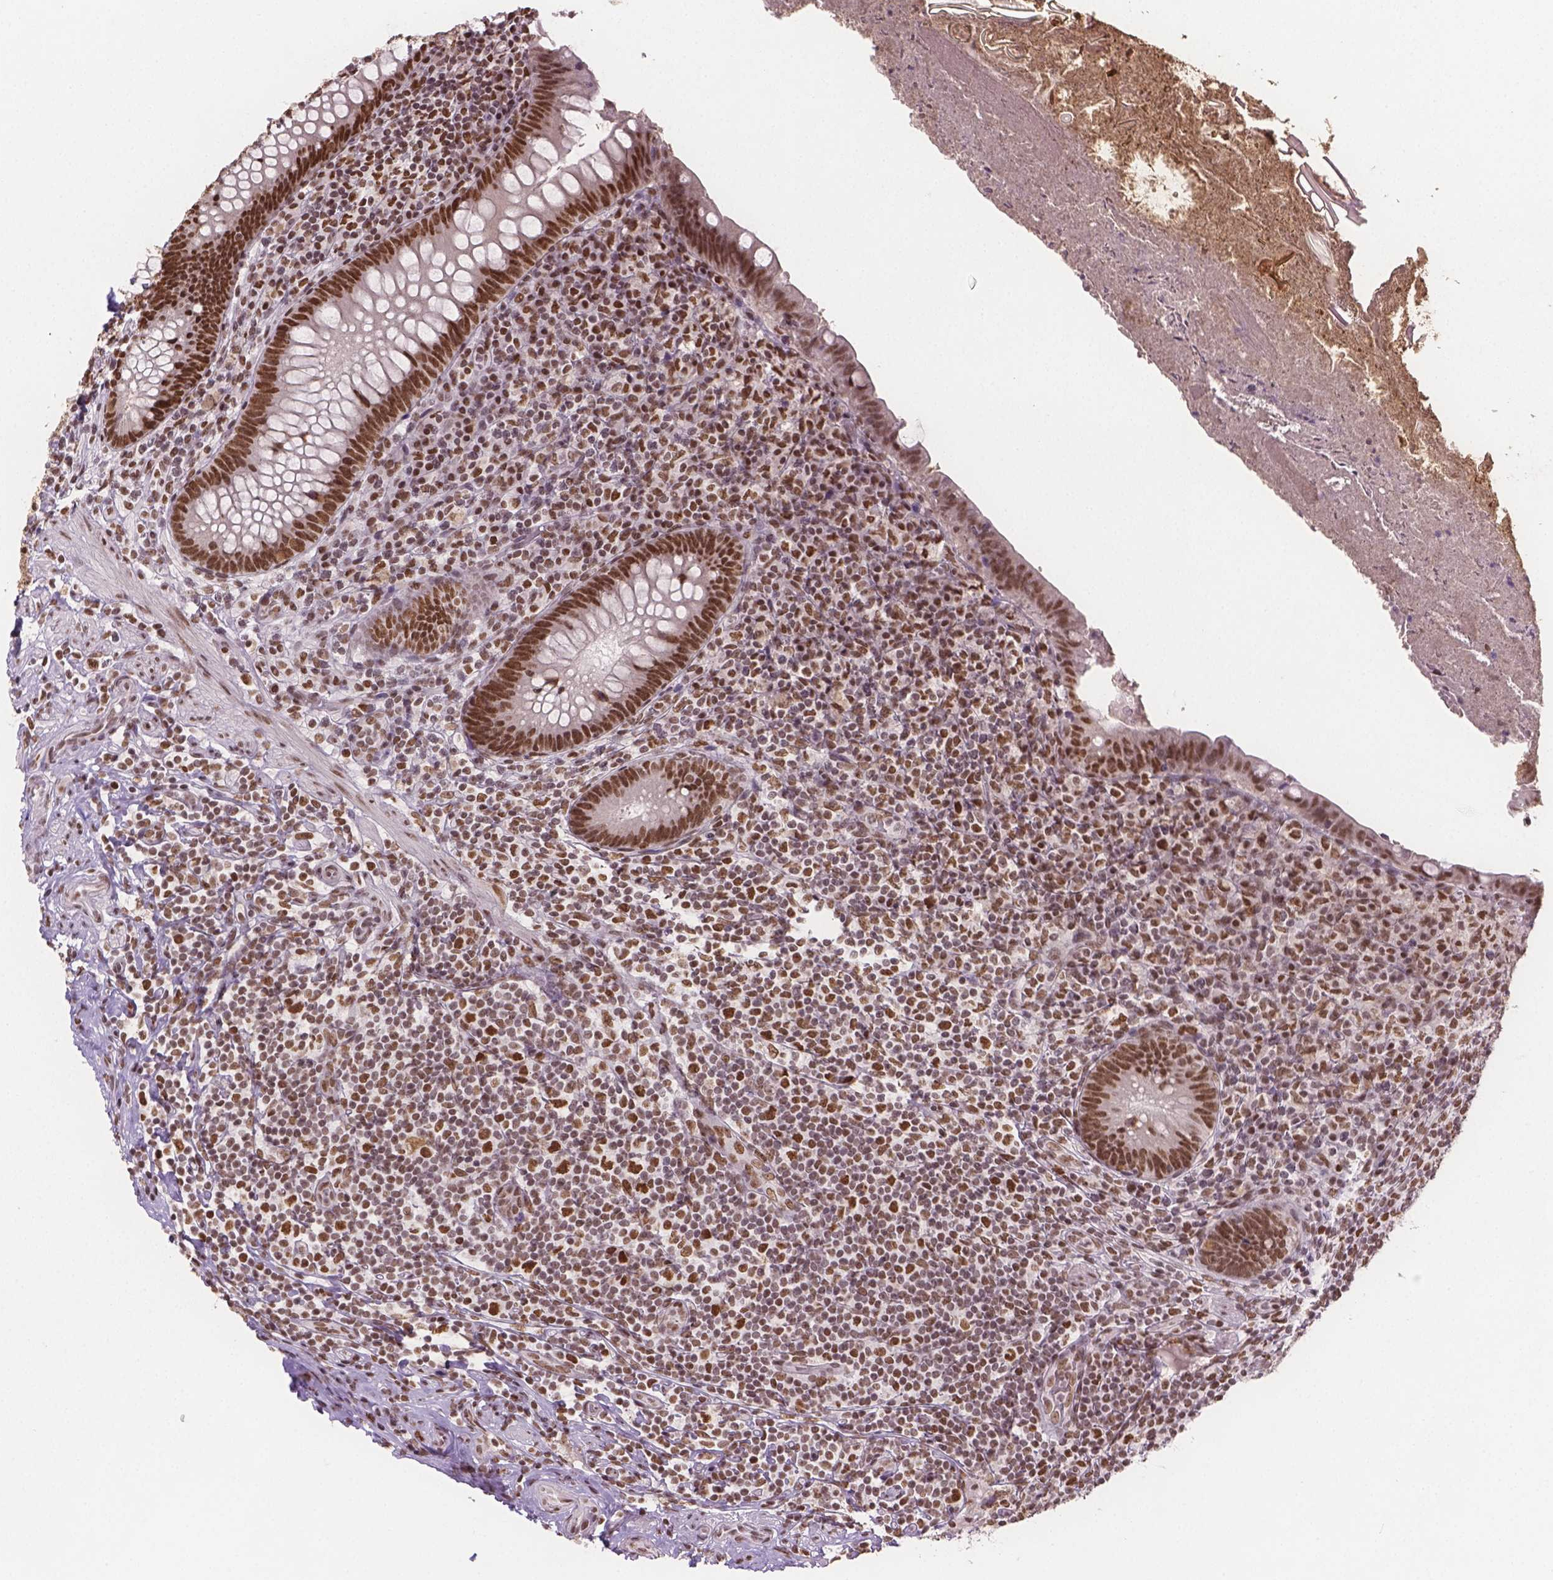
{"staining": {"intensity": "strong", "quantity": ">75%", "location": "nuclear"}, "tissue": "appendix", "cell_type": "Glandular cells", "image_type": "normal", "snomed": [{"axis": "morphology", "description": "Normal tissue, NOS"}, {"axis": "topography", "description": "Appendix"}], "caption": "This histopathology image displays benign appendix stained with immunohistochemistry to label a protein in brown. The nuclear of glandular cells show strong positivity for the protein. Nuclei are counter-stained blue.", "gene": "FANCE", "patient": {"sex": "male", "age": 47}}